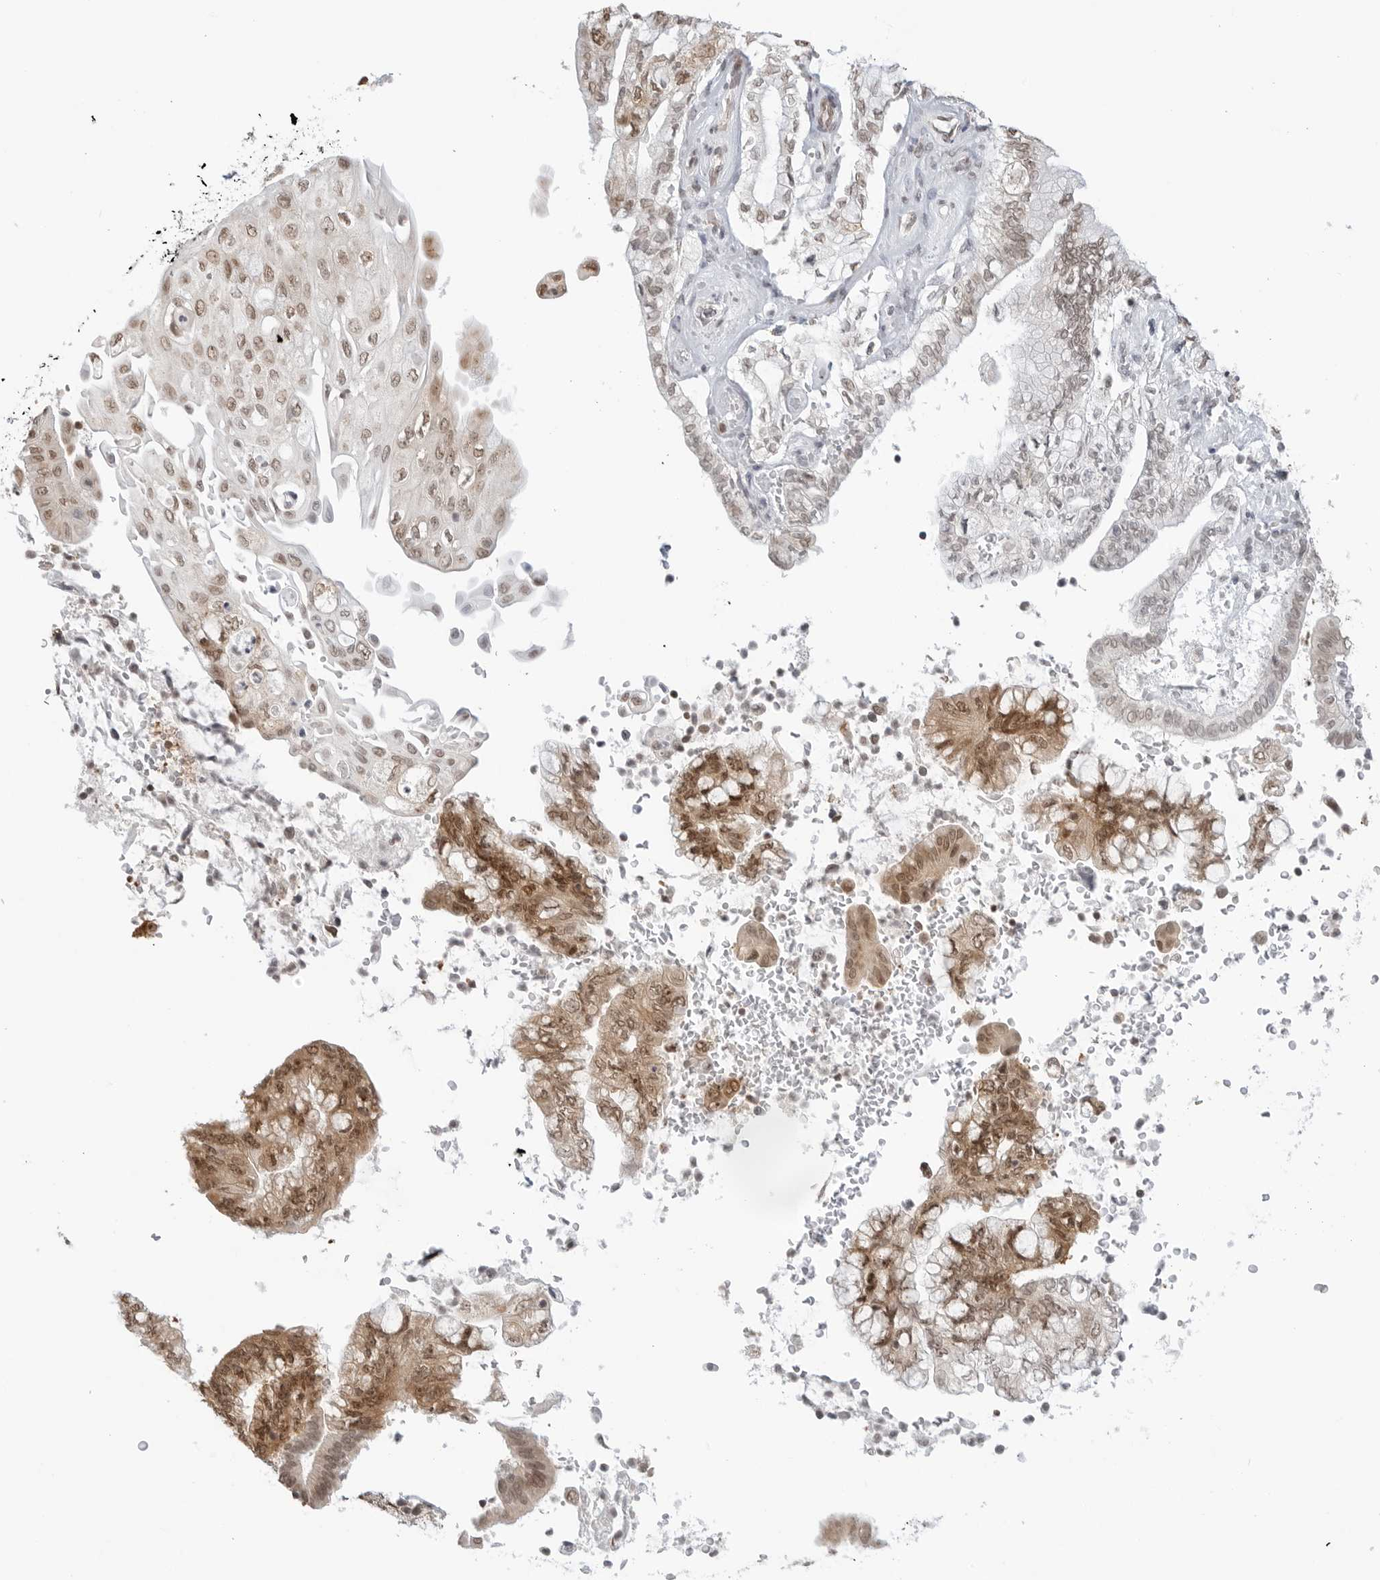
{"staining": {"intensity": "moderate", "quantity": ">75%", "location": "cytoplasmic/membranous,nuclear"}, "tissue": "pancreatic cancer", "cell_type": "Tumor cells", "image_type": "cancer", "snomed": [{"axis": "morphology", "description": "Adenocarcinoma, NOS"}, {"axis": "topography", "description": "Pancreas"}], "caption": "Pancreatic adenocarcinoma tissue exhibits moderate cytoplasmic/membranous and nuclear expression in approximately >75% of tumor cells, visualized by immunohistochemistry. The staining was performed using DAB, with brown indicating positive protein expression. Nuclei are stained blue with hematoxylin.", "gene": "METAP1", "patient": {"sex": "female", "age": 73}}